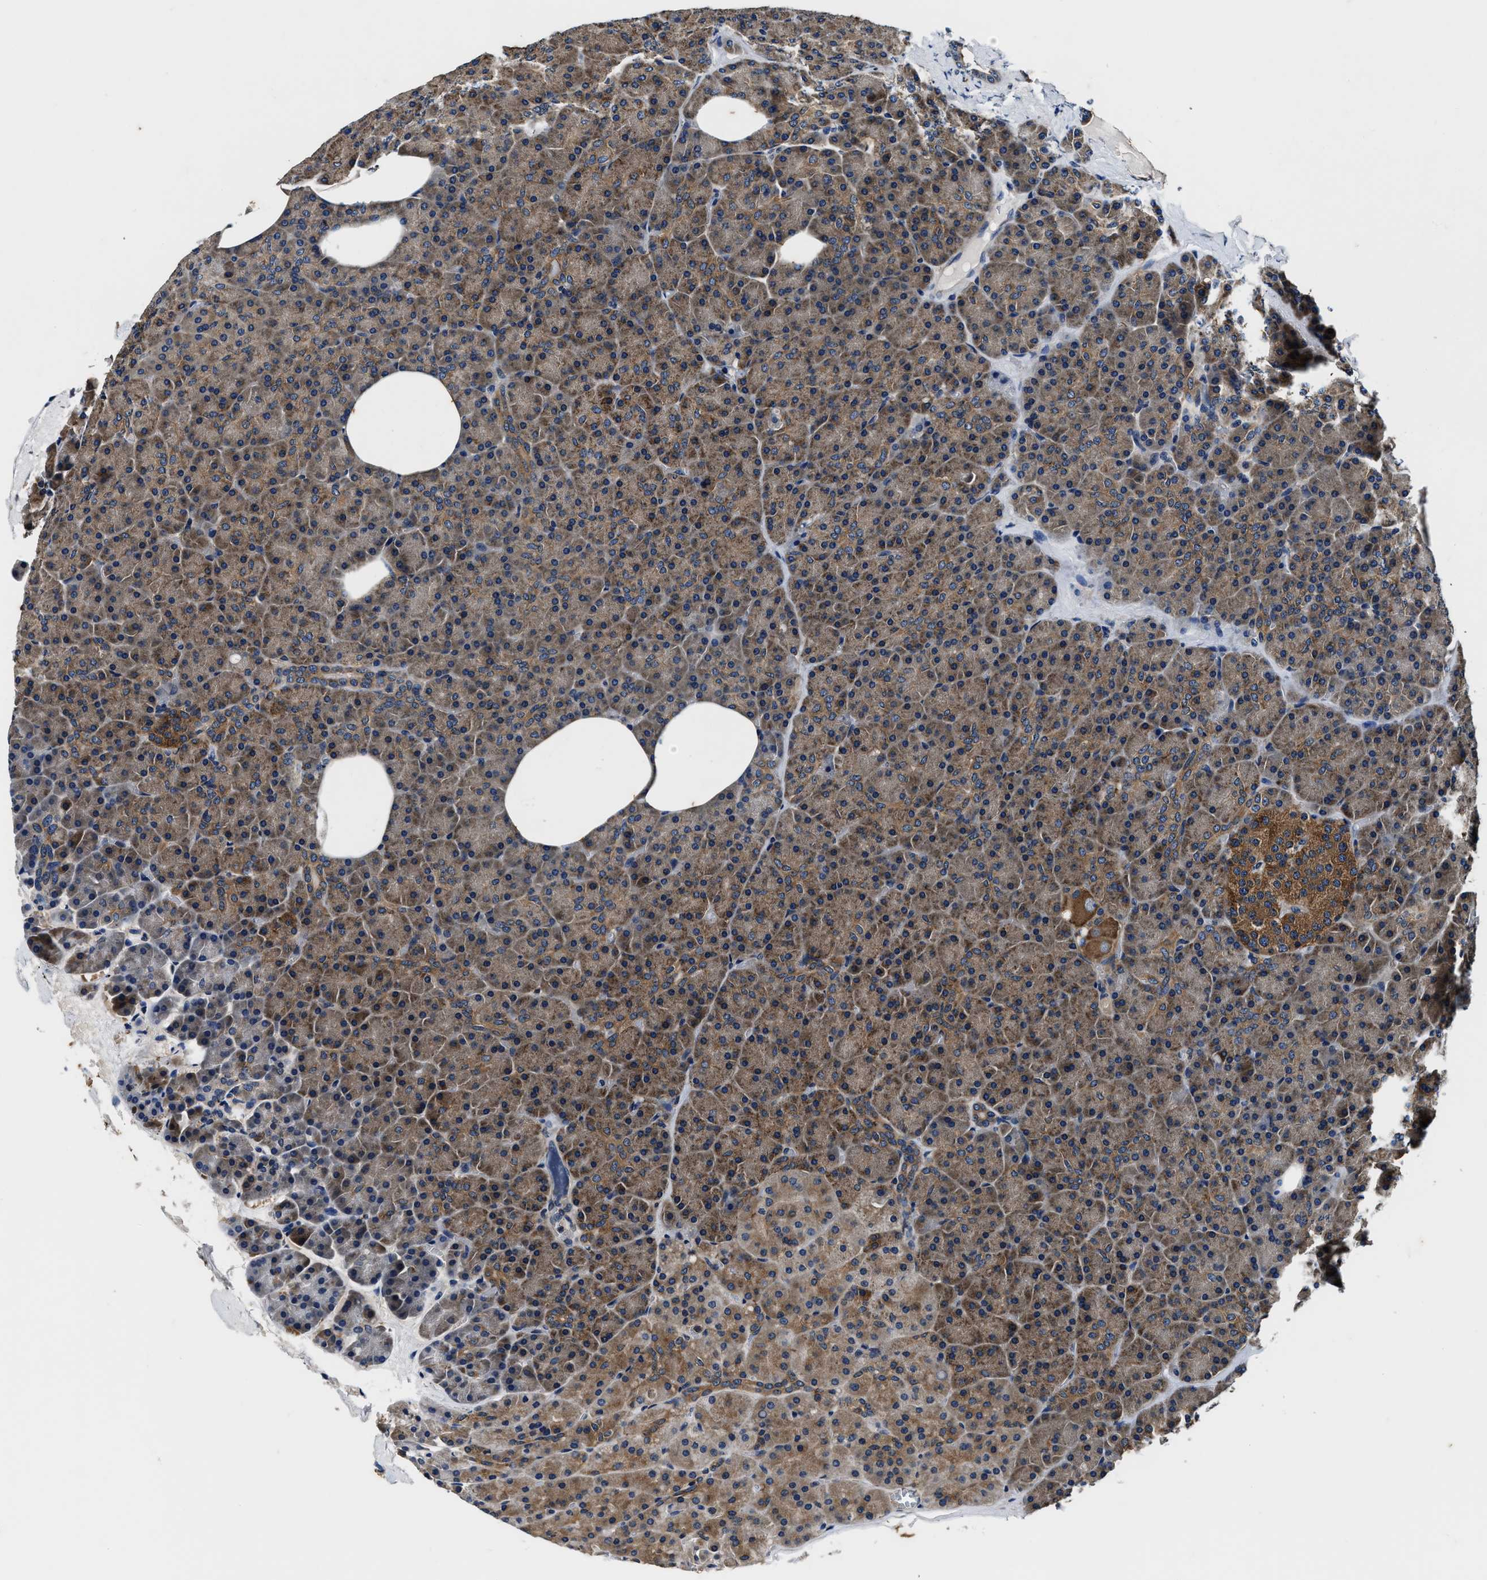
{"staining": {"intensity": "moderate", "quantity": ">75%", "location": "cytoplasmic/membranous"}, "tissue": "pancreas", "cell_type": "Exocrine glandular cells", "image_type": "normal", "snomed": [{"axis": "morphology", "description": "Normal tissue, NOS"}, {"axis": "morphology", "description": "Carcinoid, malignant, NOS"}, {"axis": "topography", "description": "Pancreas"}], "caption": "Immunohistochemical staining of unremarkable pancreas demonstrates medium levels of moderate cytoplasmic/membranous expression in approximately >75% of exocrine glandular cells.", "gene": "PI4KB", "patient": {"sex": "female", "age": 35}}